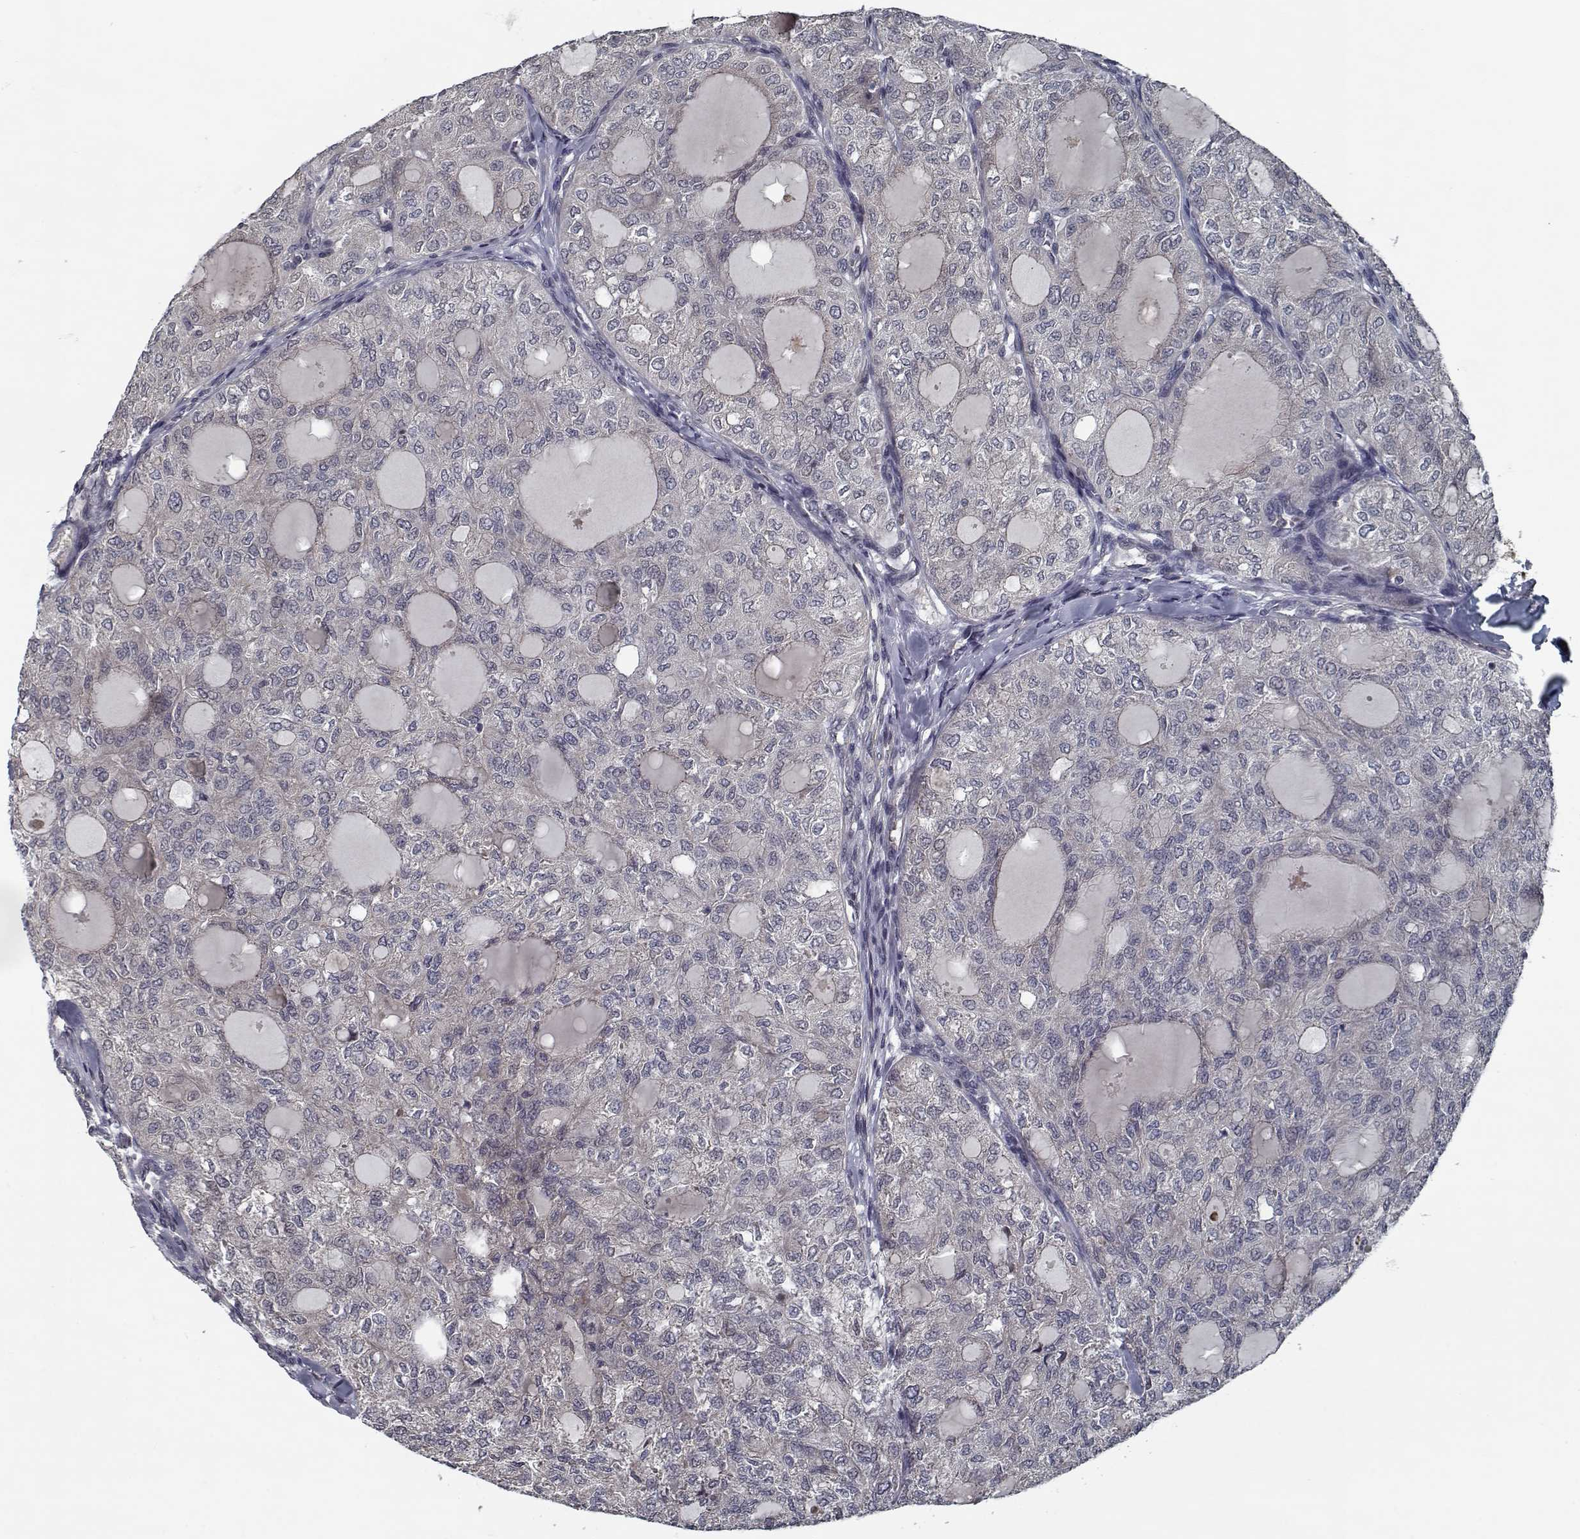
{"staining": {"intensity": "negative", "quantity": "none", "location": "none"}, "tissue": "thyroid cancer", "cell_type": "Tumor cells", "image_type": "cancer", "snomed": [{"axis": "morphology", "description": "Follicular adenoma carcinoma, NOS"}, {"axis": "topography", "description": "Thyroid gland"}], "caption": "The image reveals no staining of tumor cells in thyroid cancer. (Stains: DAB (3,3'-diaminobenzidine) IHC with hematoxylin counter stain, Microscopy: brightfield microscopy at high magnification).", "gene": "NLK", "patient": {"sex": "male", "age": 75}}